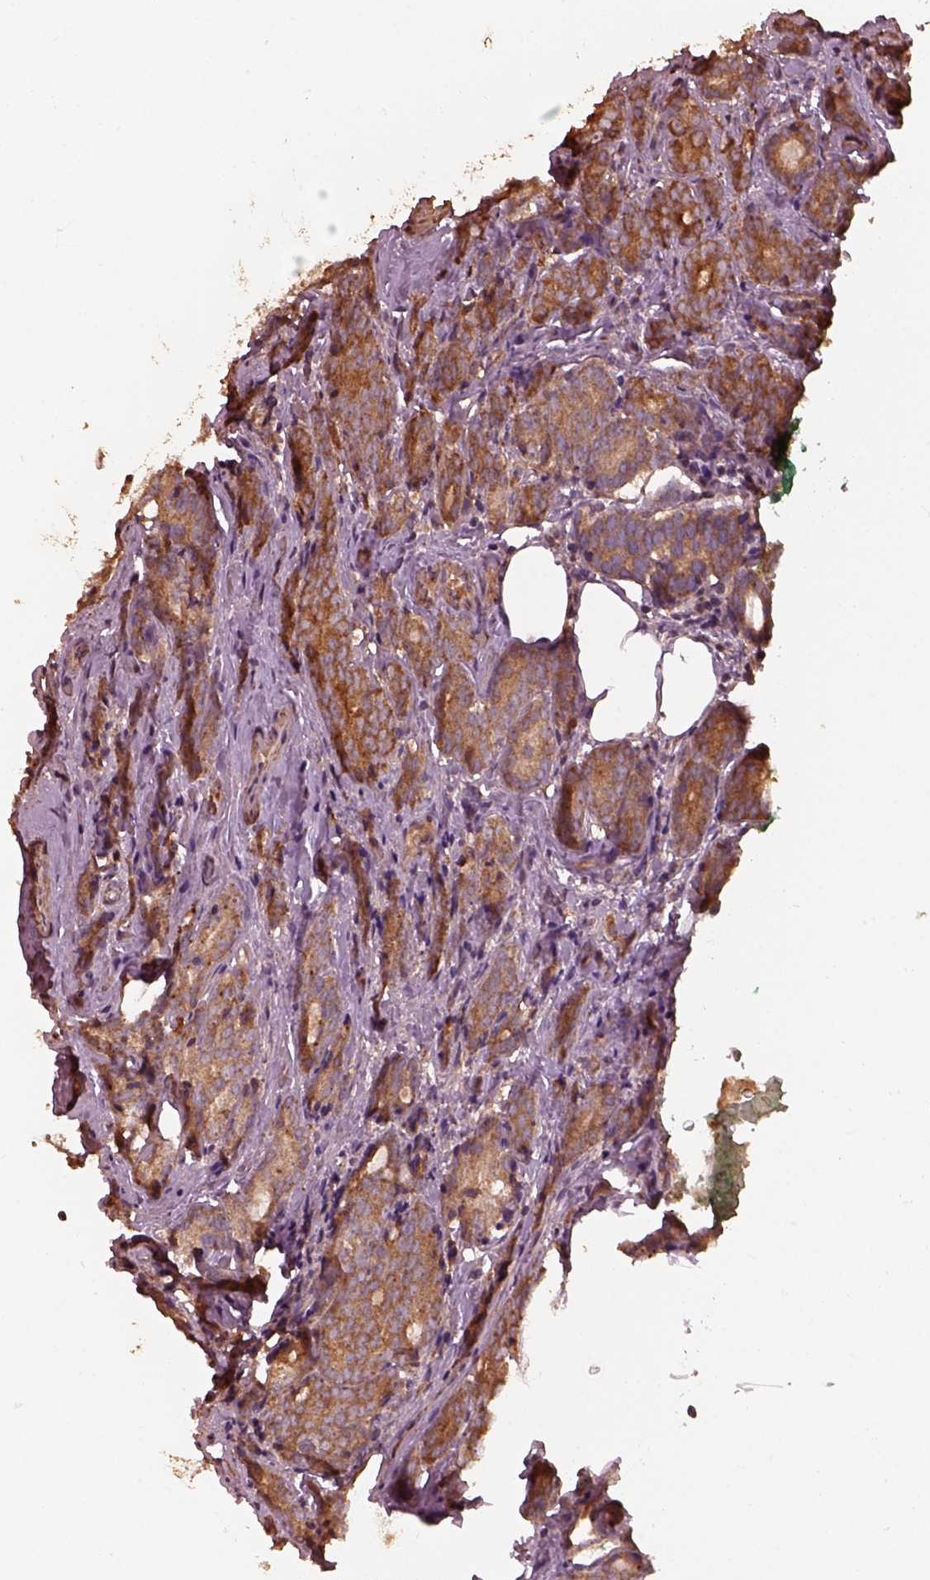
{"staining": {"intensity": "moderate", "quantity": ">75%", "location": "cytoplasmic/membranous"}, "tissue": "prostate cancer", "cell_type": "Tumor cells", "image_type": "cancer", "snomed": [{"axis": "morphology", "description": "Adenocarcinoma, NOS"}, {"axis": "topography", "description": "Prostate"}], "caption": "Protein analysis of prostate cancer (adenocarcinoma) tissue exhibits moderate cytoplasmic/membranous staining in approximately >75% of tumor cells. The staining was performed using DAB (3,3'-diaminobenzidine) to visualize the protein expression in brown, while the nuclei were stained in blue with hematoxylin (Magnification: 20x).", "gene": "METTL4", "patient": {"sex": "male", "age": 71}}